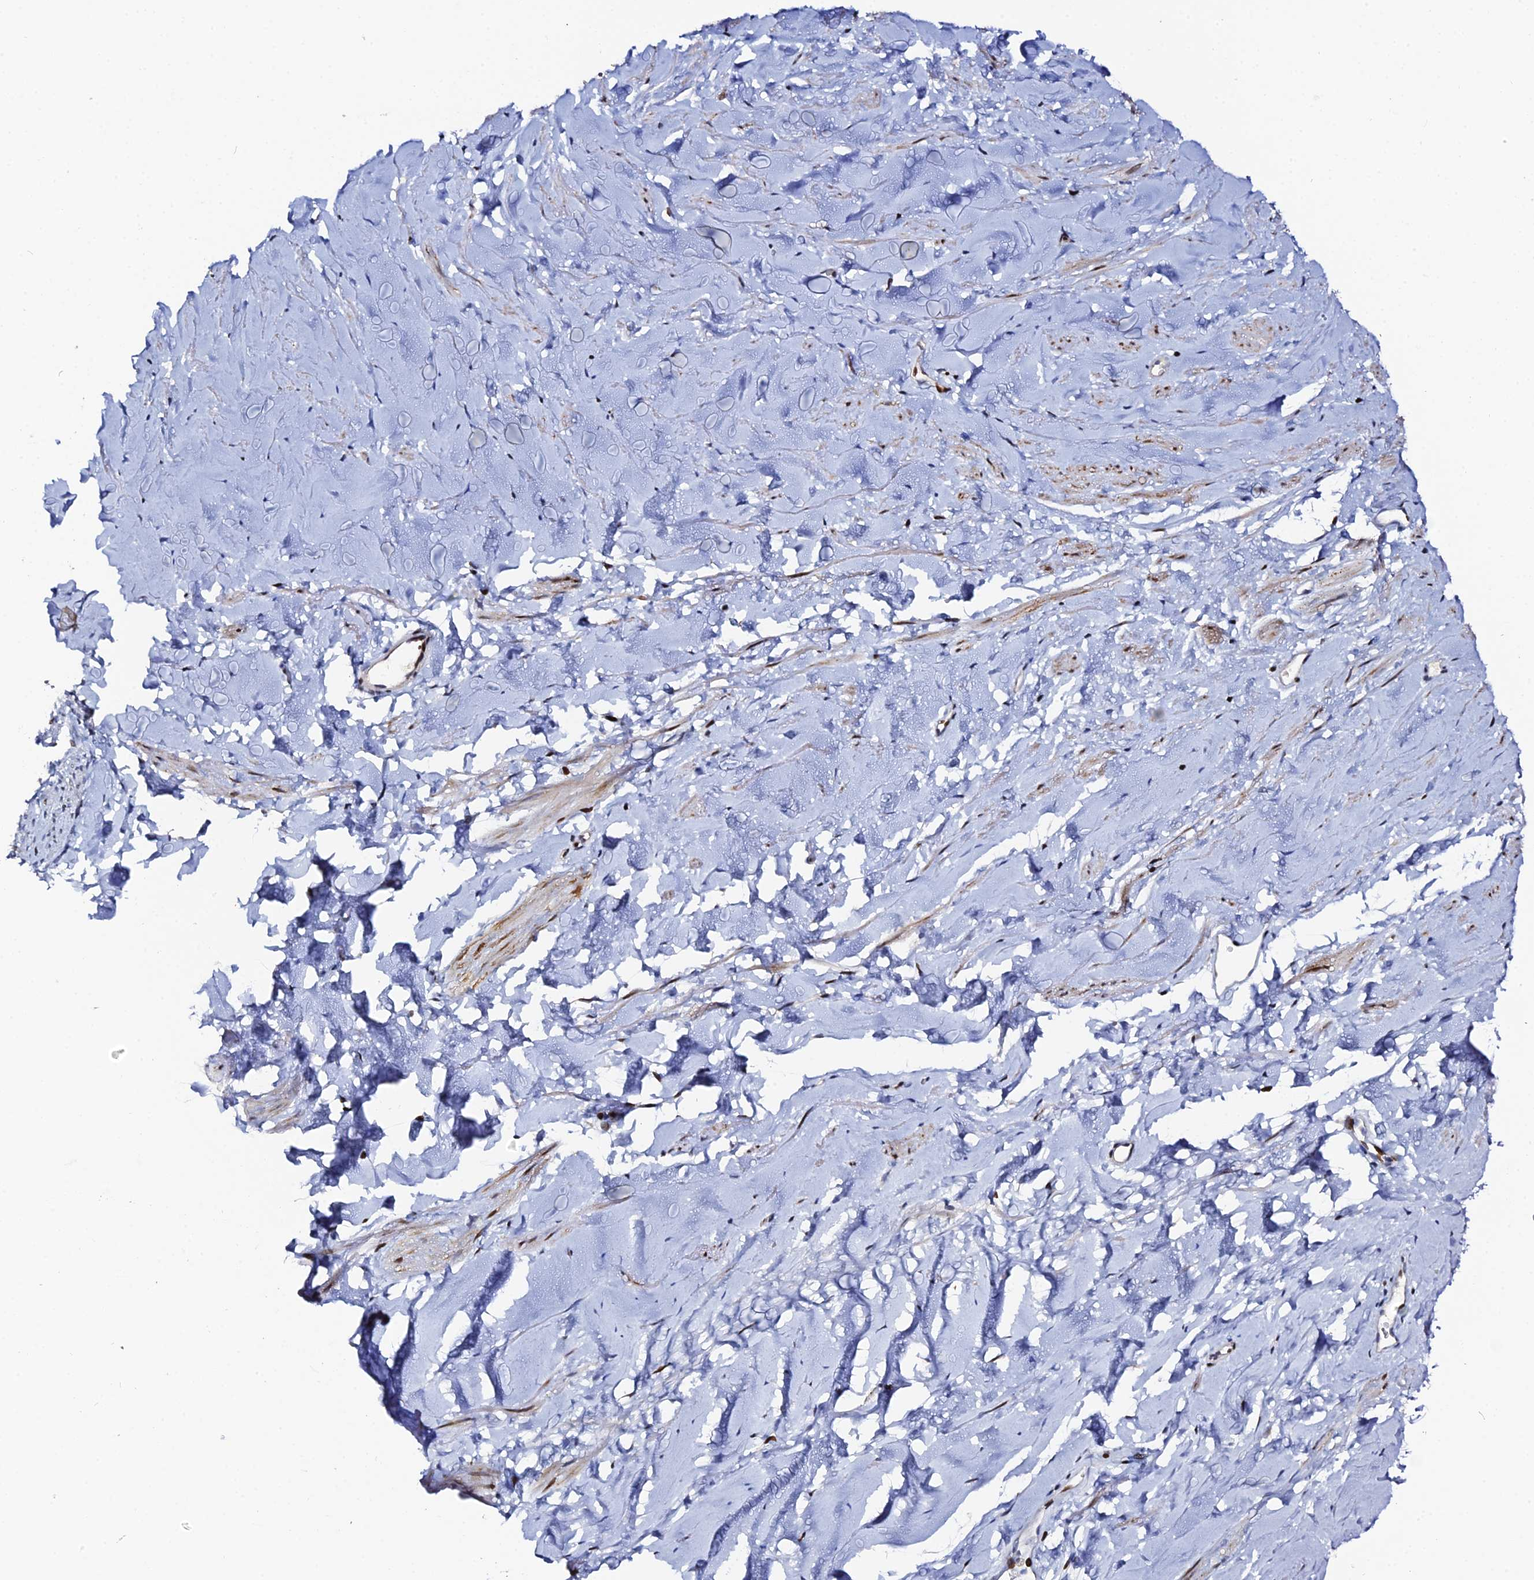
{"staining": {"intensity": "moderate", "quantity": "<25%", "location": "nuclear"}, "tissue": "smooth muscle", "cell_type": "Smooth muscle cells", "image_type": "normal", "snomed": [{"axis": "morphology", "description": "Normal tissue, NOS"}, {"axis": "topography", "description": "Smooth muscle"}, {"axis": "topography", "description": "Peripheral nerve tissue"}], "caption": "DAB (3,3'-diaminobenzidine) immunohistochemical staining of normal smooth muscle exhibits moderate nuclear protein positivity in about <25% of smooth muscle cells.", "gene": "MYNN", "patient": {"sex": "male", "age": 69}}